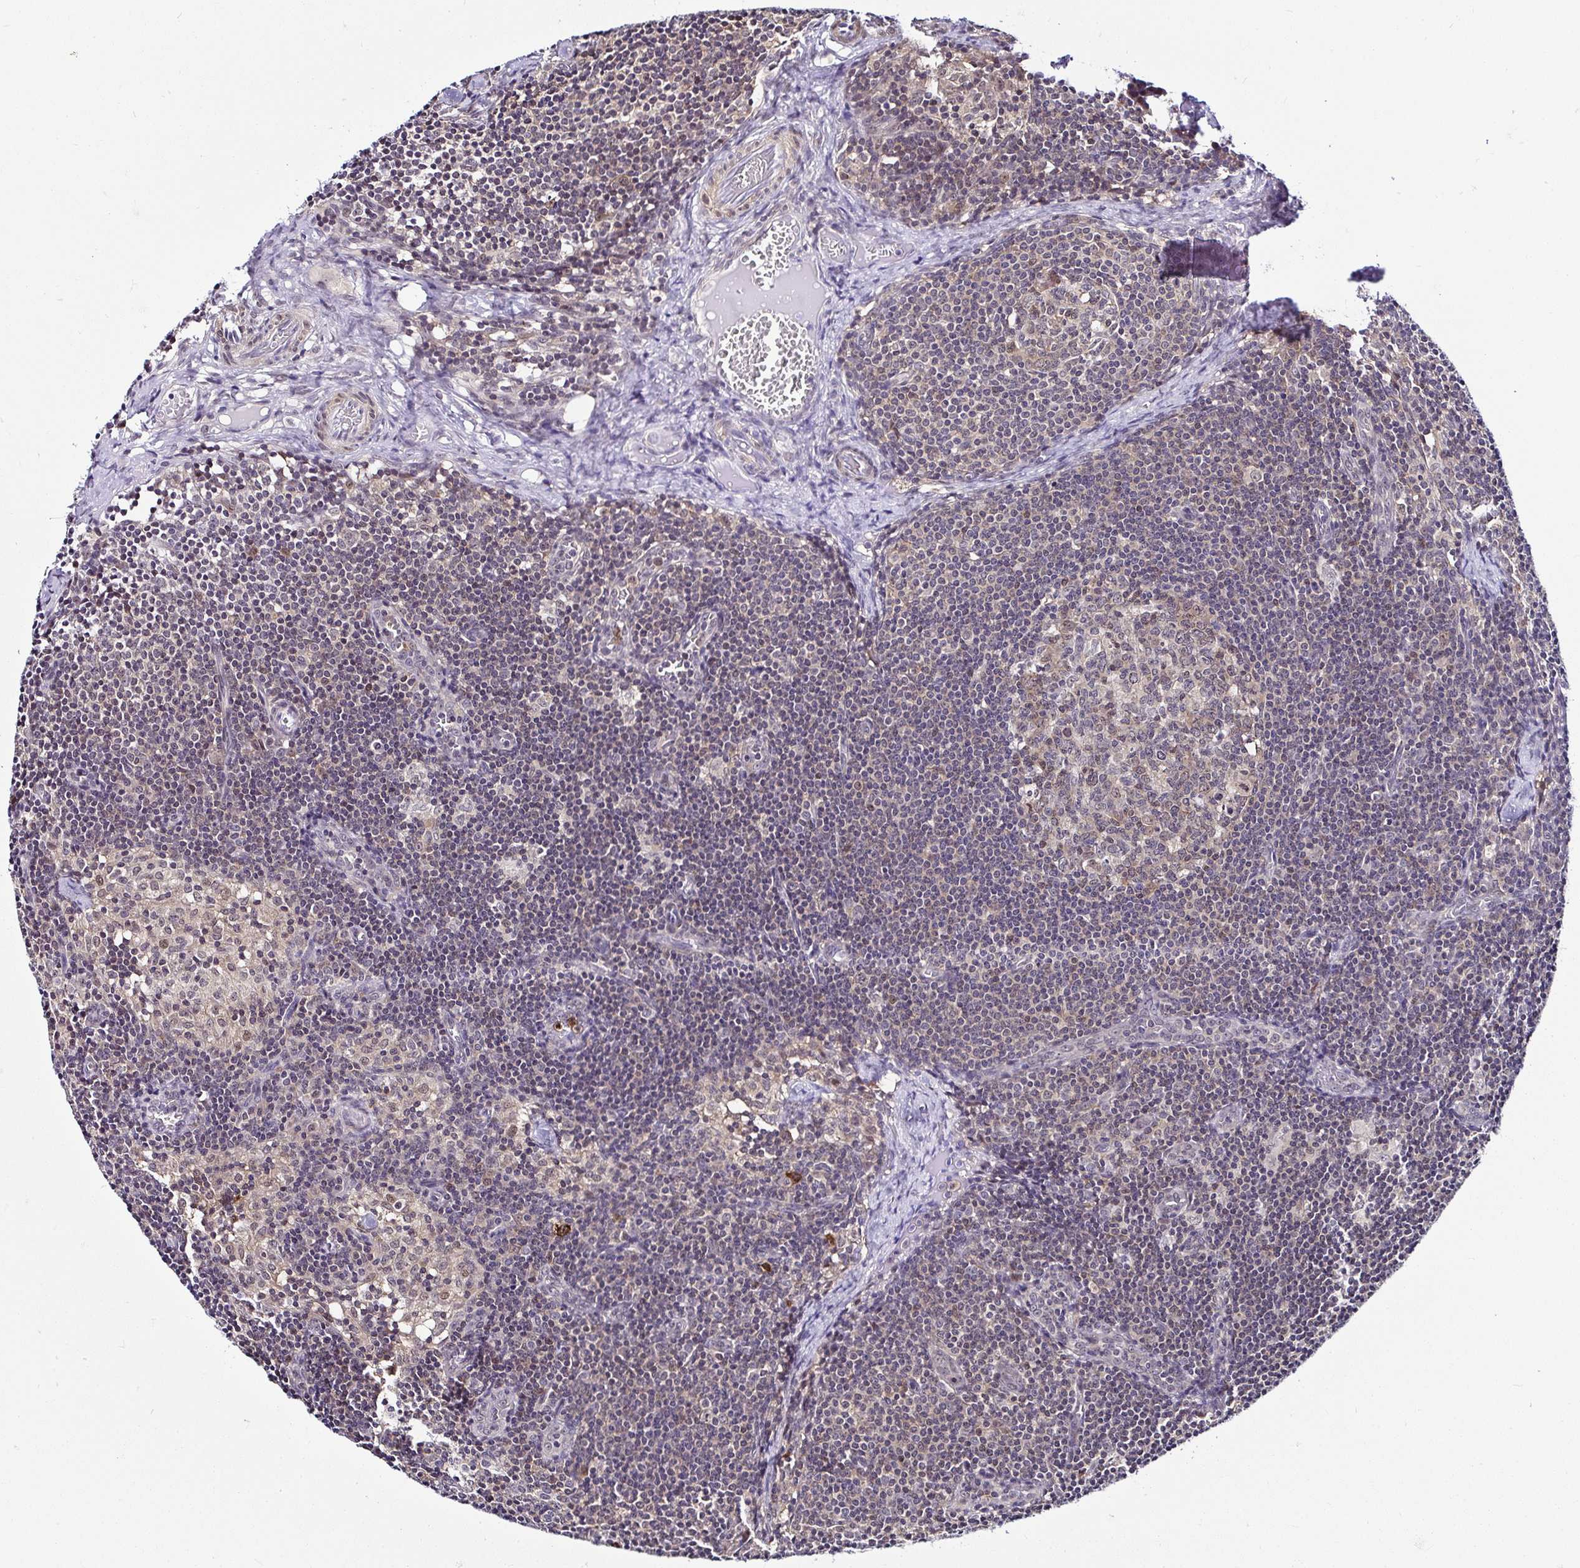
{"staining": {"intensity": "weak", "quantity": "25%-75%", "location": "cytoplasmic/membranous,nuclear"}, "tissue": "lymph node", "cell_type": "Germinal center cells", "image_type": "normal", "snomed": [{"axis": "morphology", "description": "Normal tissue, NOS"}, {"axis": "topography", "description": "Lymph node"}], "caption": "A low amount of weak cytoplasmic/membranous,nuclear expression is seen in about 25%-75% of germinal center cells in normal lymph node. Immunohistochemistry stains the protein in brown and the nuclei are stained blue.", "gene": "PIN4", "patient": {"sex": "female", "age": 31}}